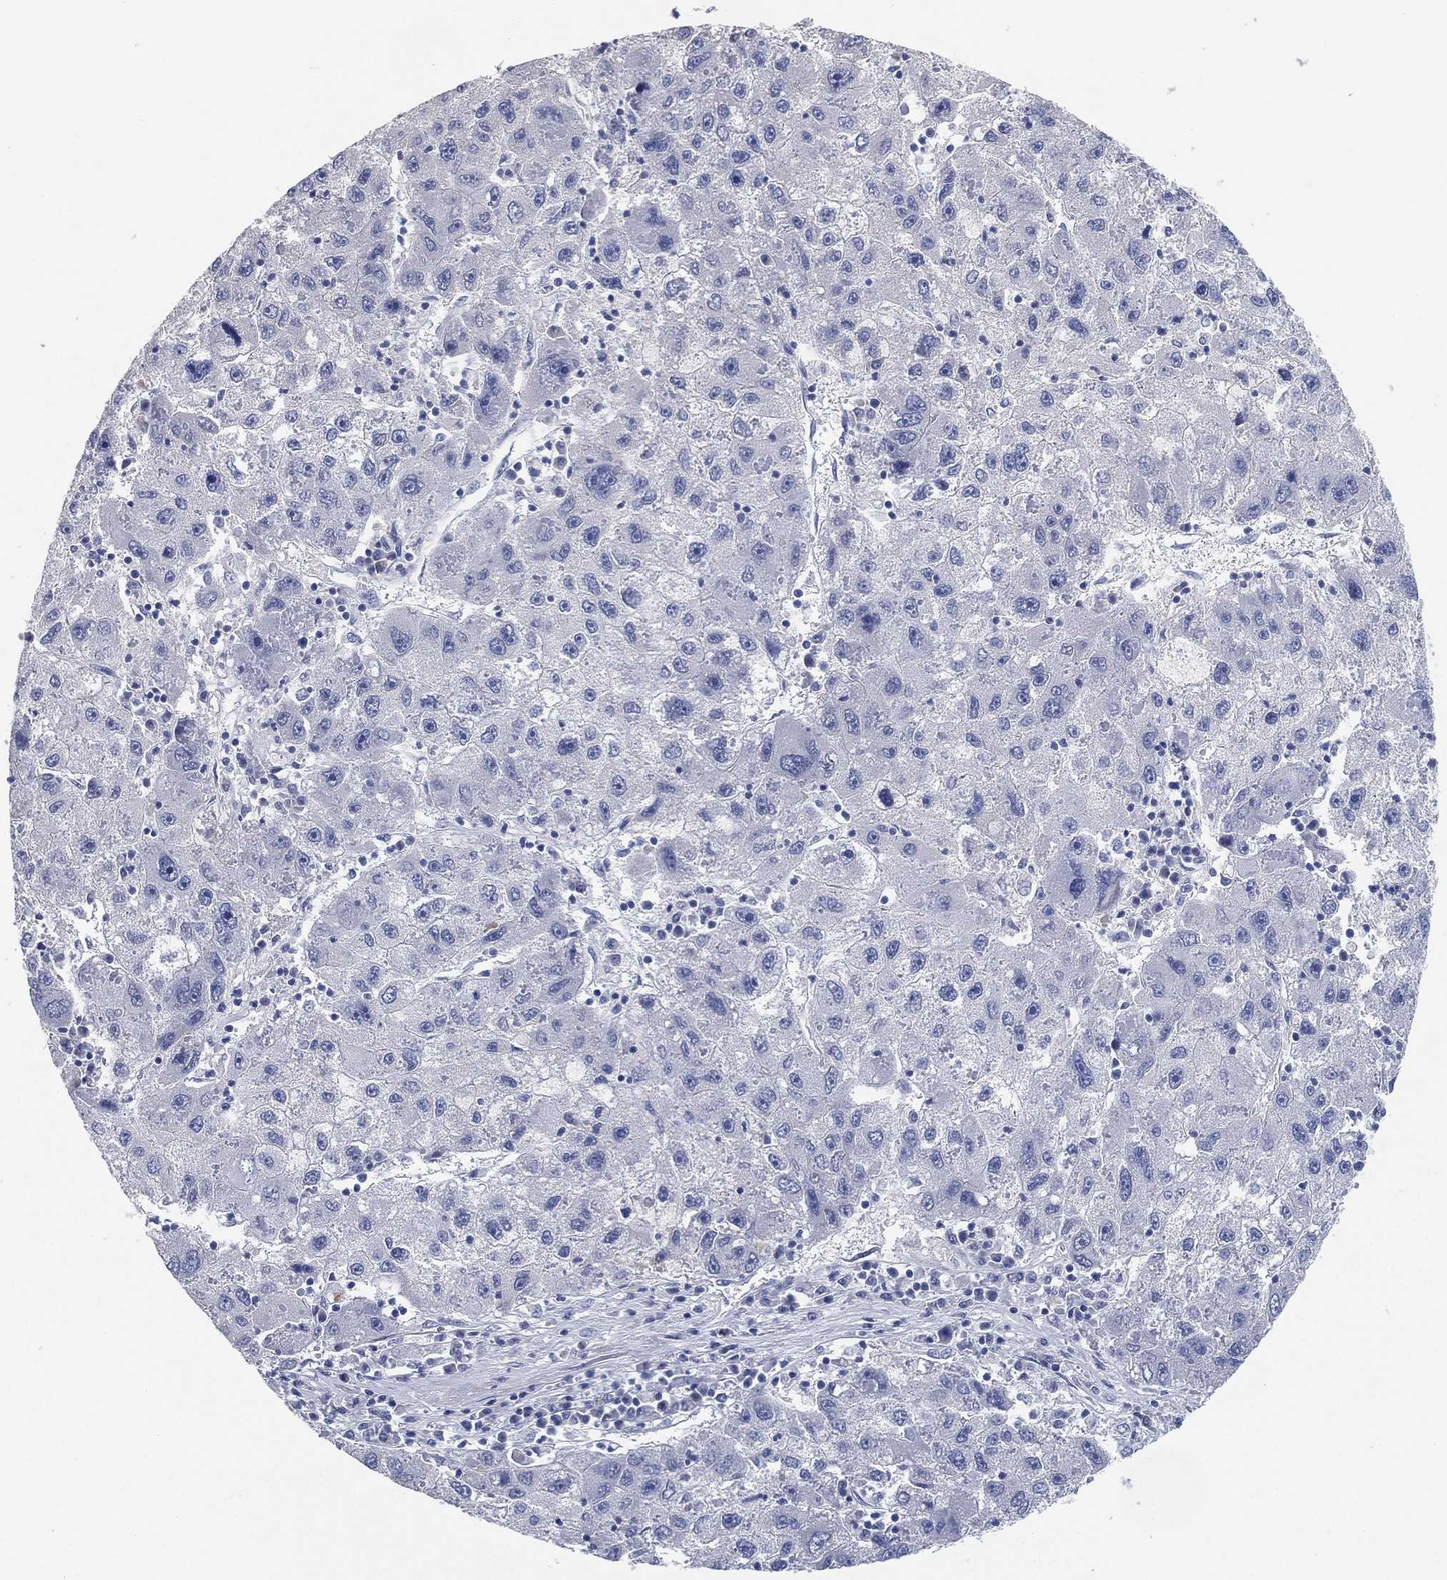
{"staining": {"intensity": "negative", "quantity": "none", "location": "none"}, "tissue": "liver cancer", "cell_type": "Tumor cells", "image_type": "cancer", "snomed": [{"axis": "morphology", "description": "Carcinoma, Hepatocellular, NOS"}, {"axis": "topography", "description": "Liver"}], "caption": "DAB (3,3'-diaminobenzidine) immunohistochemical staining of human liver hepatocellular carcinoma displays no significant positivity in tumor cells.", "gene": "FAM187B", "patient": {"sex": "male", "age": 75}}